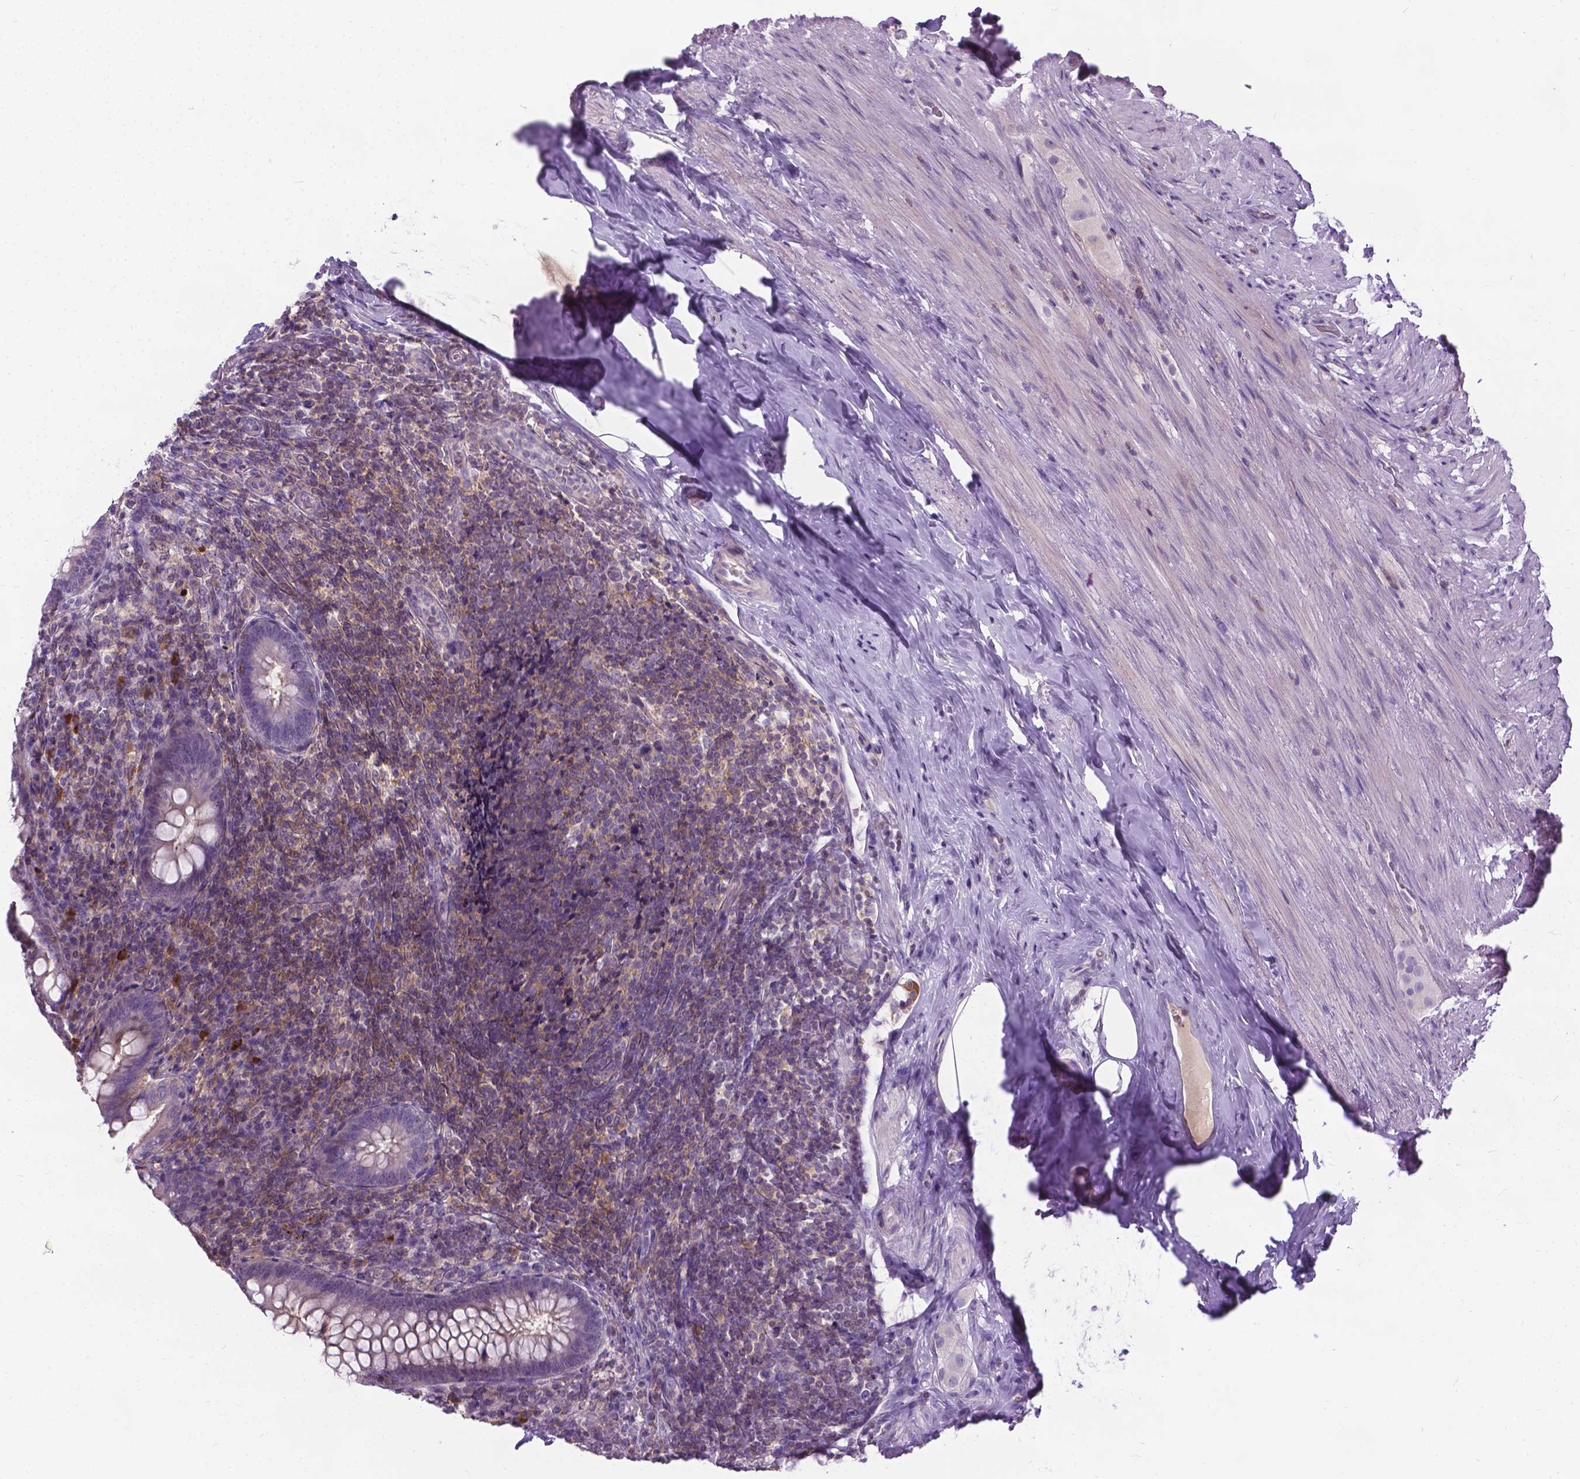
{"staining": {"intensity": "negative", "quantity": "none", "location": "none"}, "tissue": "appendix", "cell_type": "Glandular cells", "image_type": "normal", "snomed": [{"axis": "morphology", "description": "Normal tissue, NOS"}, {"axis": "topography", "description": "Appendix"}], "caption": "Glandular cells show no significant expression in unremarkable appendix. The staining was performed using DAB to visualize the protein expression in brown, while the nuclei were stained in blue with hematoxylin (Magnification: 20x).", "gene": "JAK3", "patient": {"sex": "male", "age": 47}}